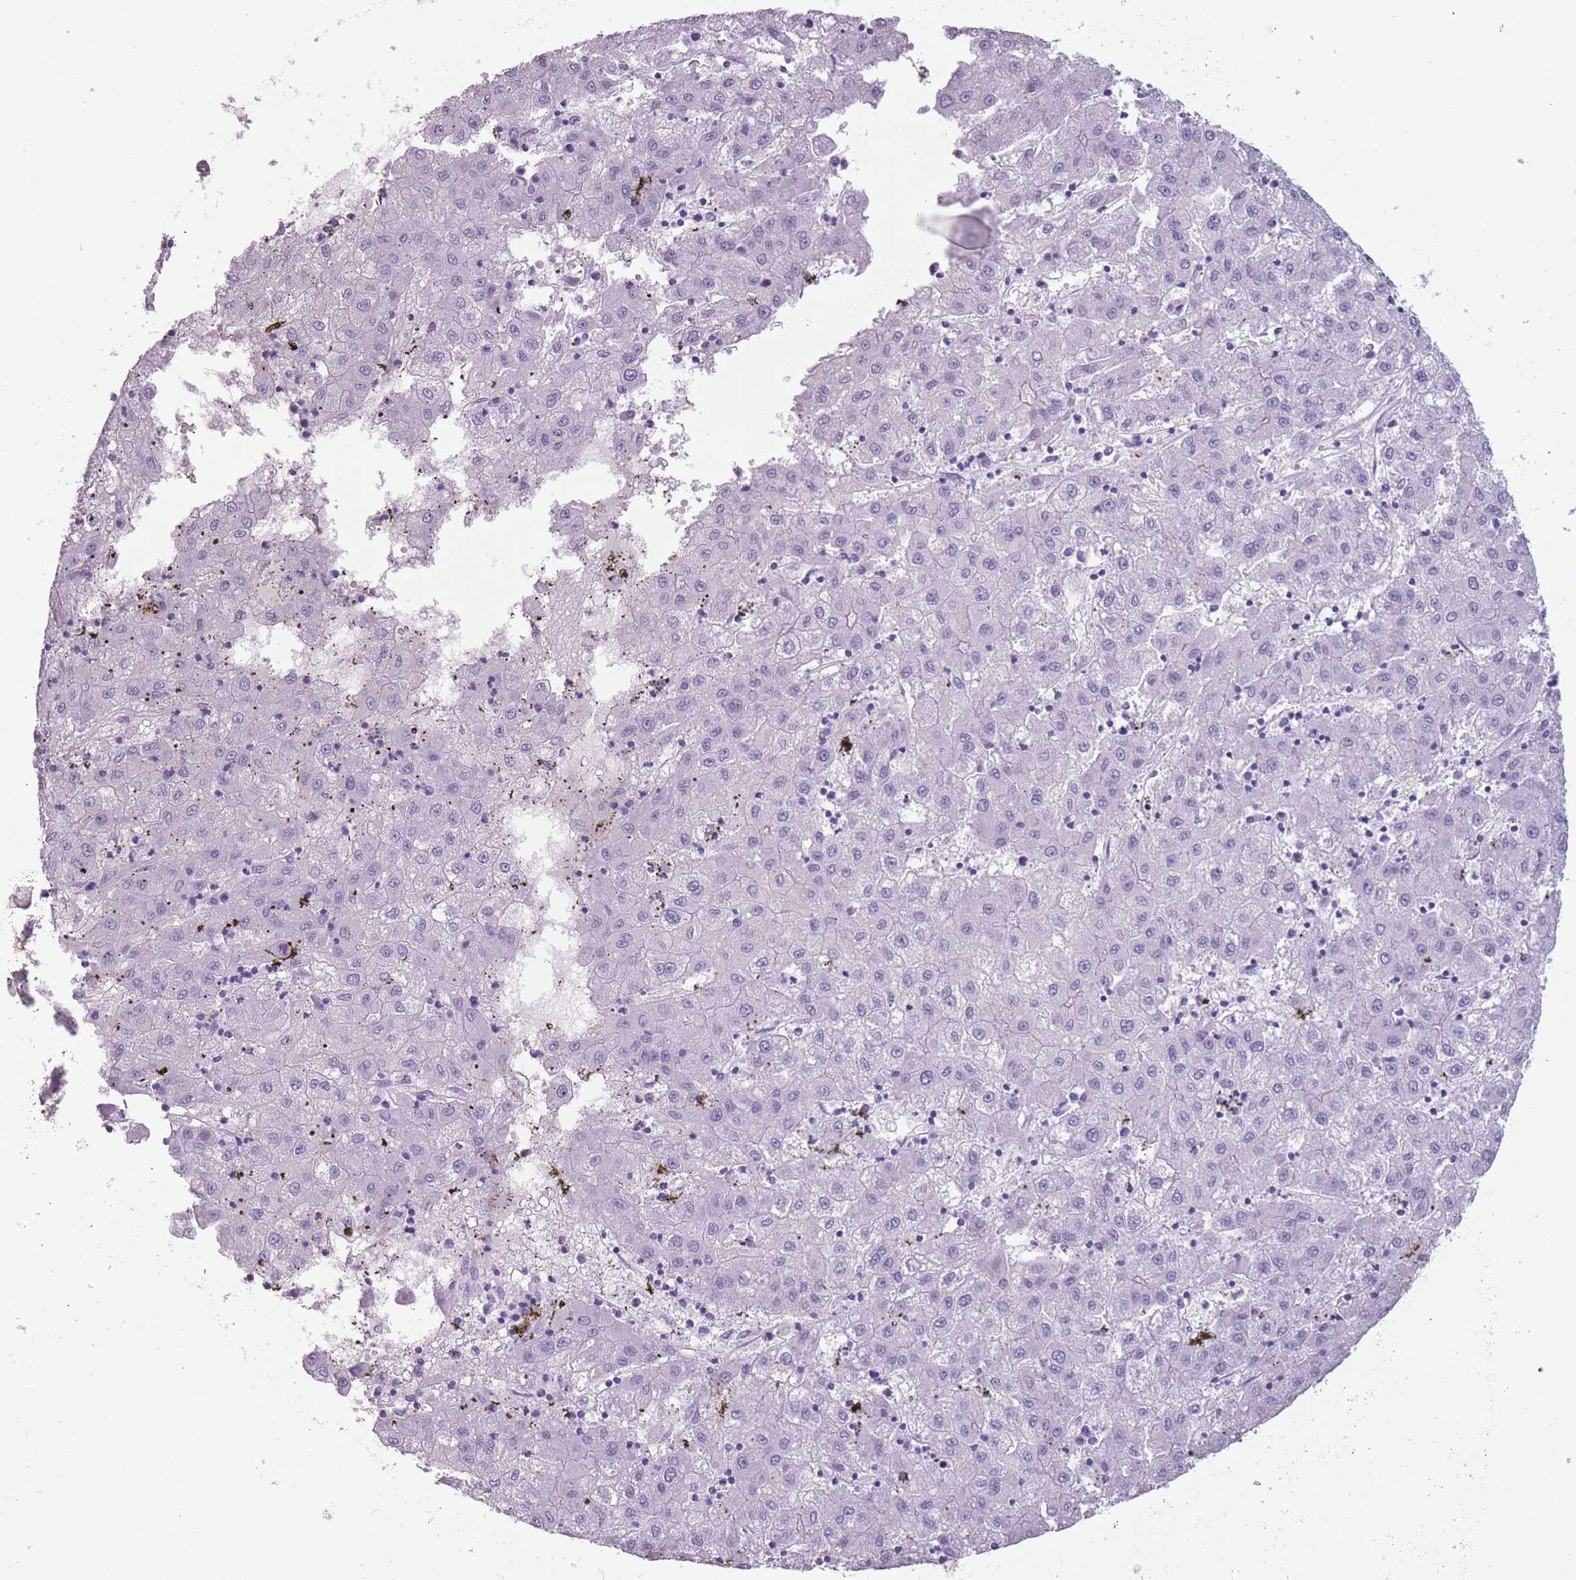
{"staining": {"intensity": "negative", "quantity": "none", "location": "none"}, "tissue": "liver cancer", "cell_type": "Tumor cells", "image_type": "cancer", "snomed": [{"axis": "morphology", "description": "Carcinoma, Hepatocellular, NOS"}, {"axis": "topography", "description": "Liver"}], "caption": "Protein analysis of liver hepatocellular carcinoma reveals no significant expression in tumor cells. The staining was performed using DAB (3,3'-diaminobenzidine) to visualize the protein expression in brown, while the nuclei were stained in blue with hematoxylin (Magnification: 20x).", "gene": "PPFIA3", "patient": {"sex": "male", "age": 72}}